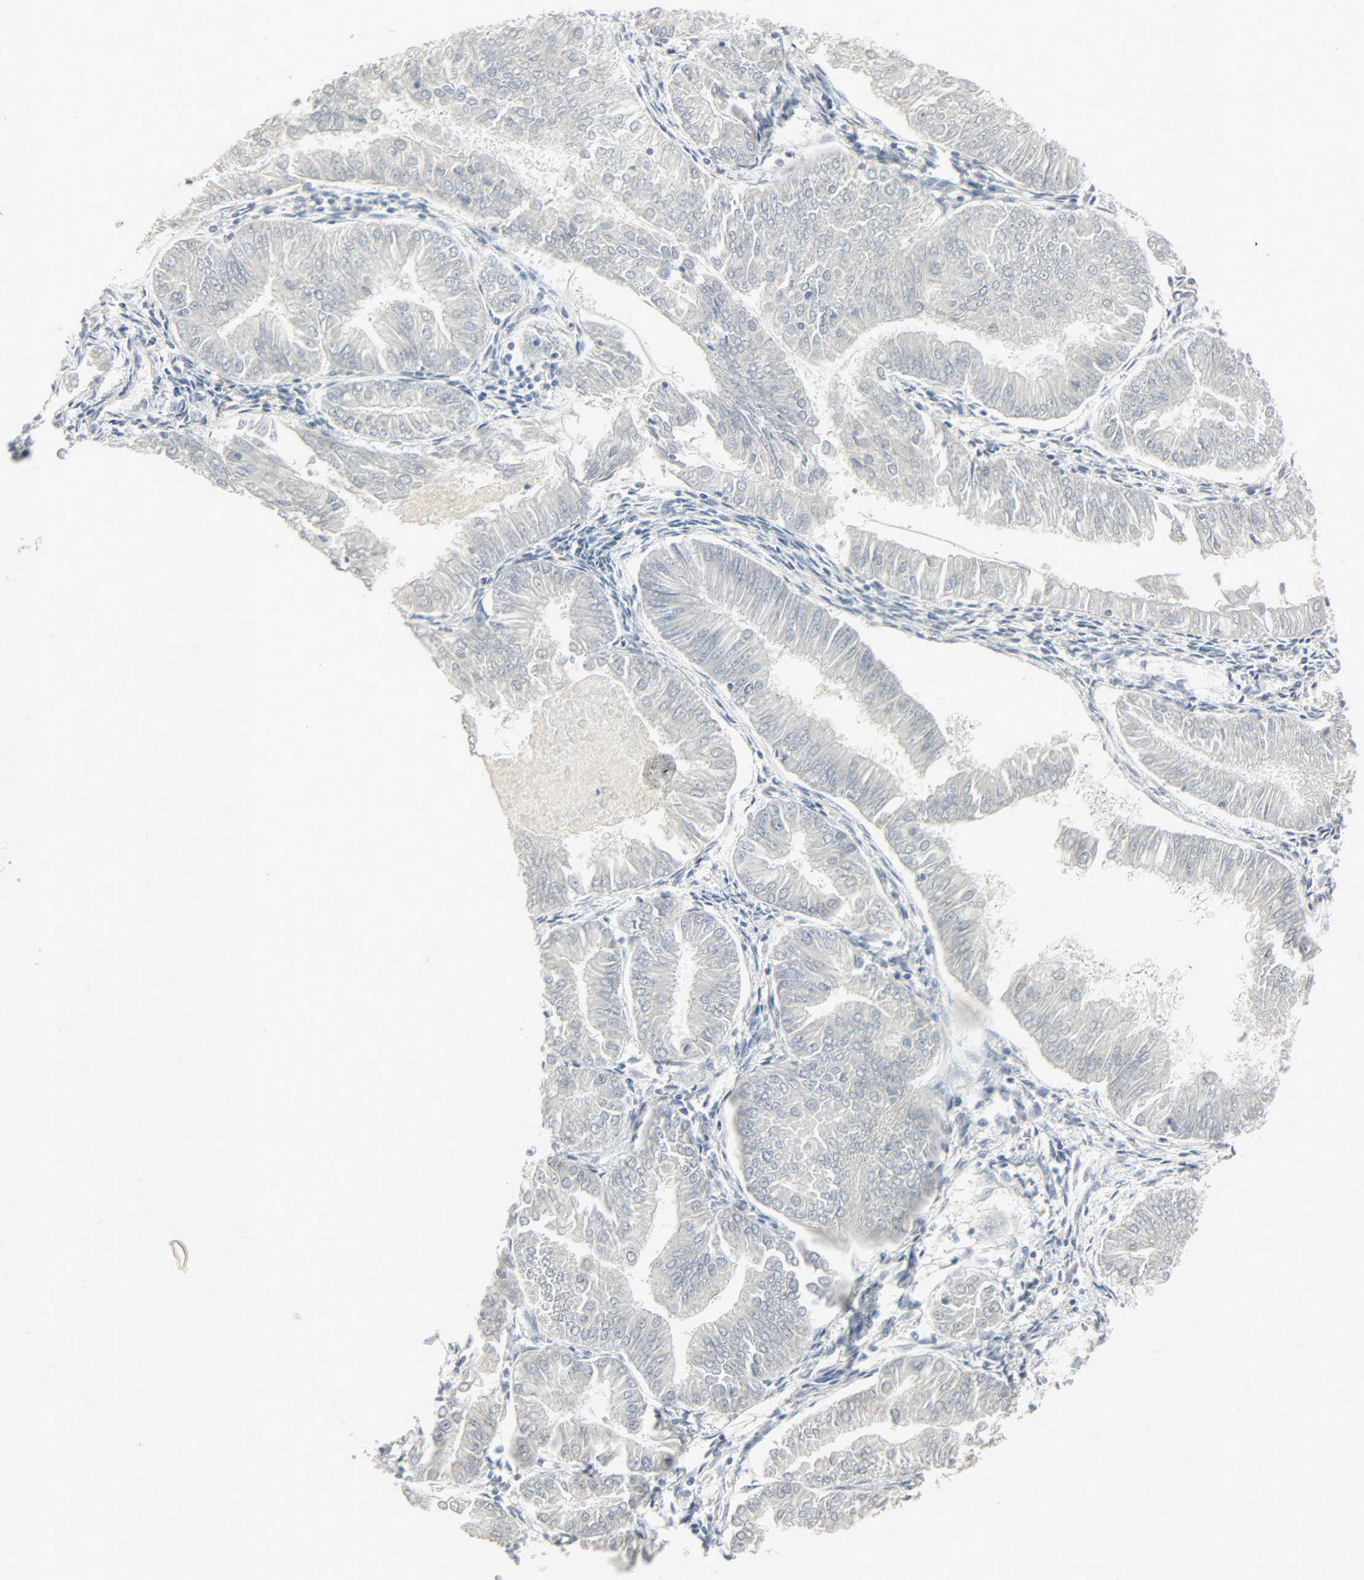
{"staining": {"intensity": "negative", "quantity": "none", "location": "none"}, "tissue": "endometrial cancer", "cell_type": "Tumor cells", "image_type": "cancer", "snomed": [{"axis": "morphology", "description": "Adenocarcinoma, NOS"}, {"axis": "topography", "description": "Endometrium"}], "caption": "This is a histopathology image of immunohistochemistry (IHC) staining of endometrial cancer (adenocarcinoma), which shows no expression in tumor cells. (IHC, brightfield microscopy, high magnification).", "gene": "CAMK4", "patient": {"sex": "female", "age": 53}}